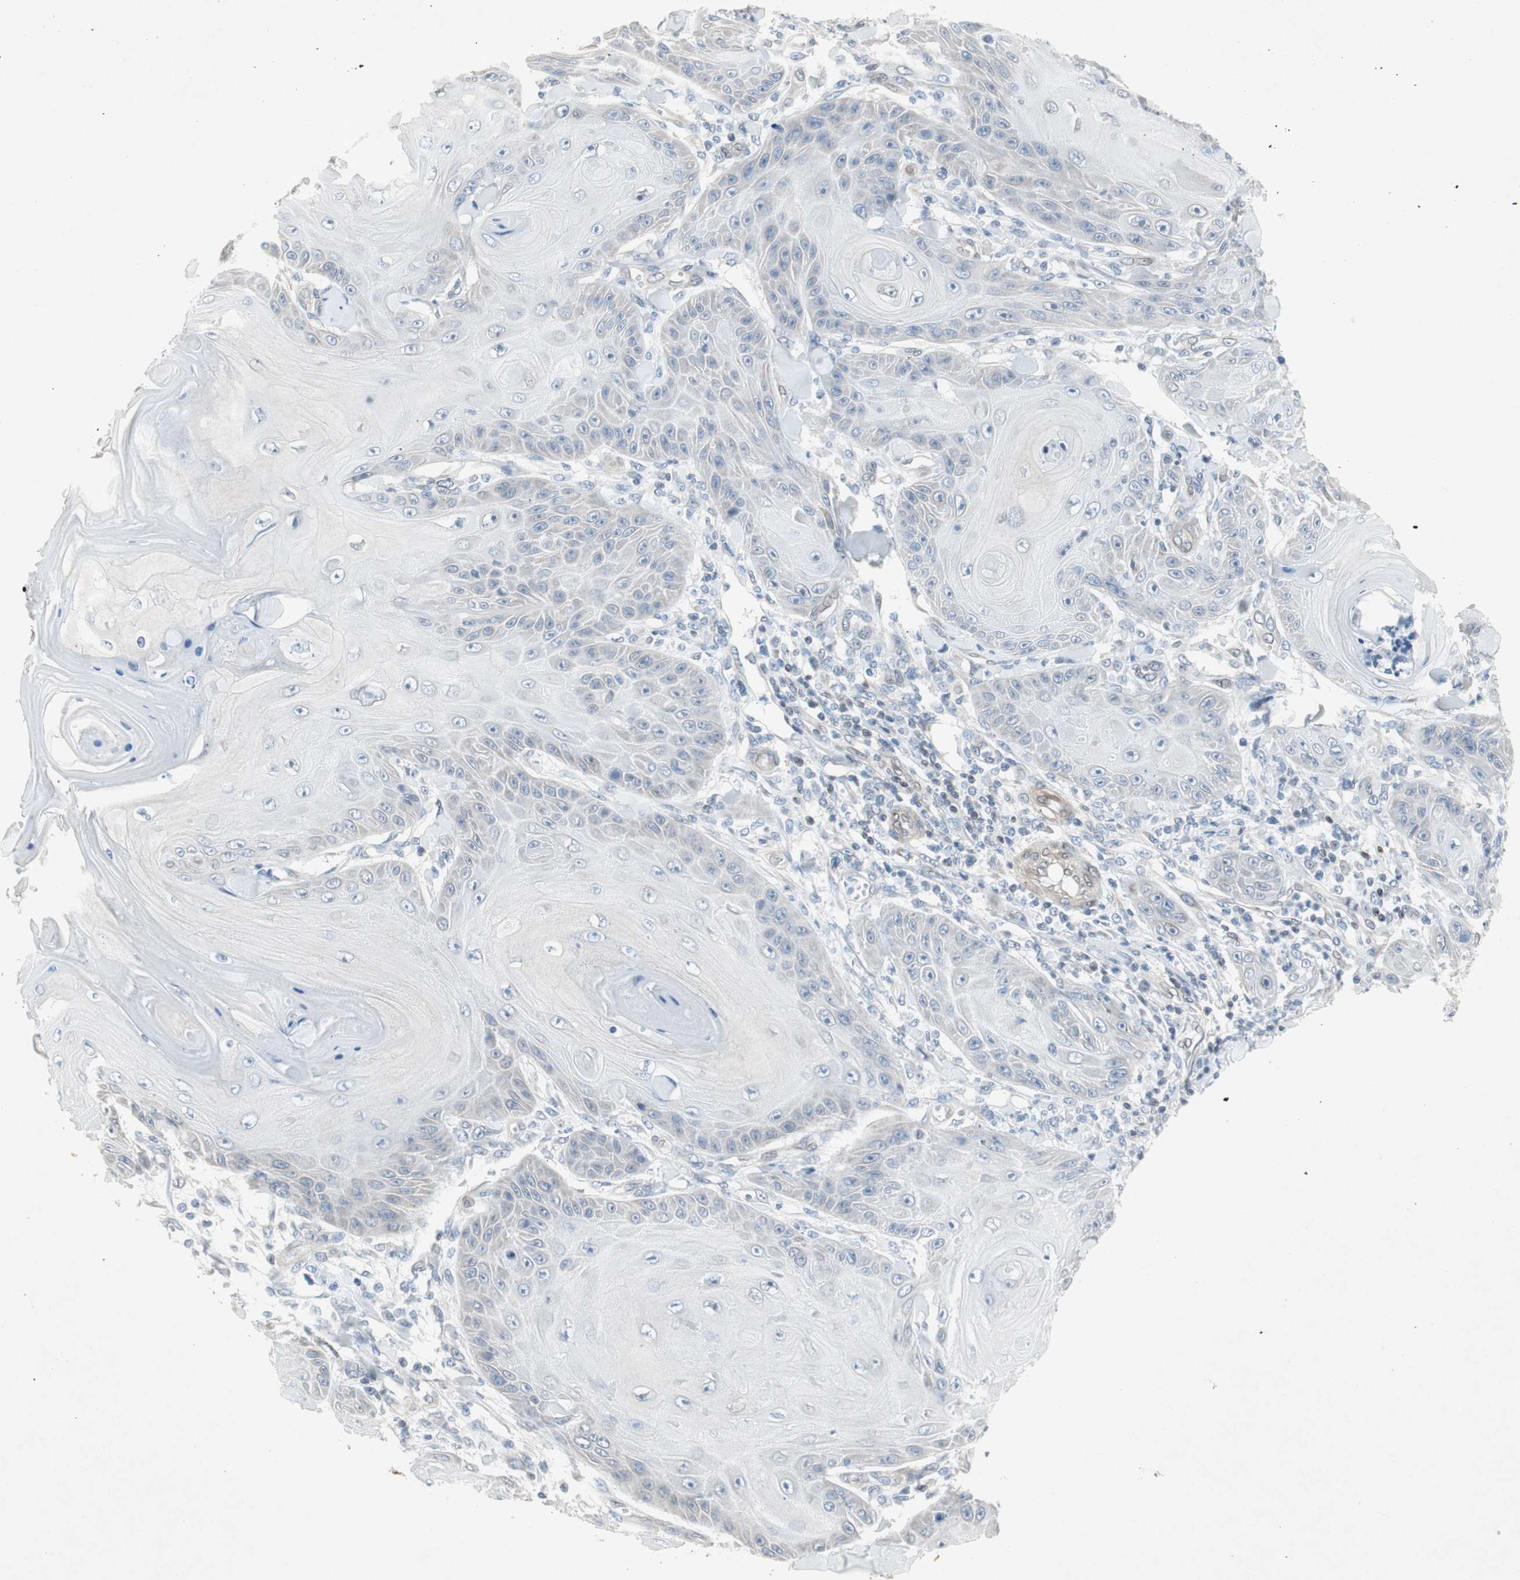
{"staining": {"intensity": "negative", "quantity": "none", "location": "none"}, "tissue": "skin cancer", "cell_type": "Tumor cells", "image_type": "cancer", "snomed": [{"axis": "morphology", "description": "Squamous cell carcinoma, NOS"}, {"axis": "topography", "description": "Skin"}], "caption": "Tumor cells show no significant protein positivity in skin cancer (squamous cell carcinoma).", "gene": "ARNT2", "patient": {"sex": "female", "age": 78}}